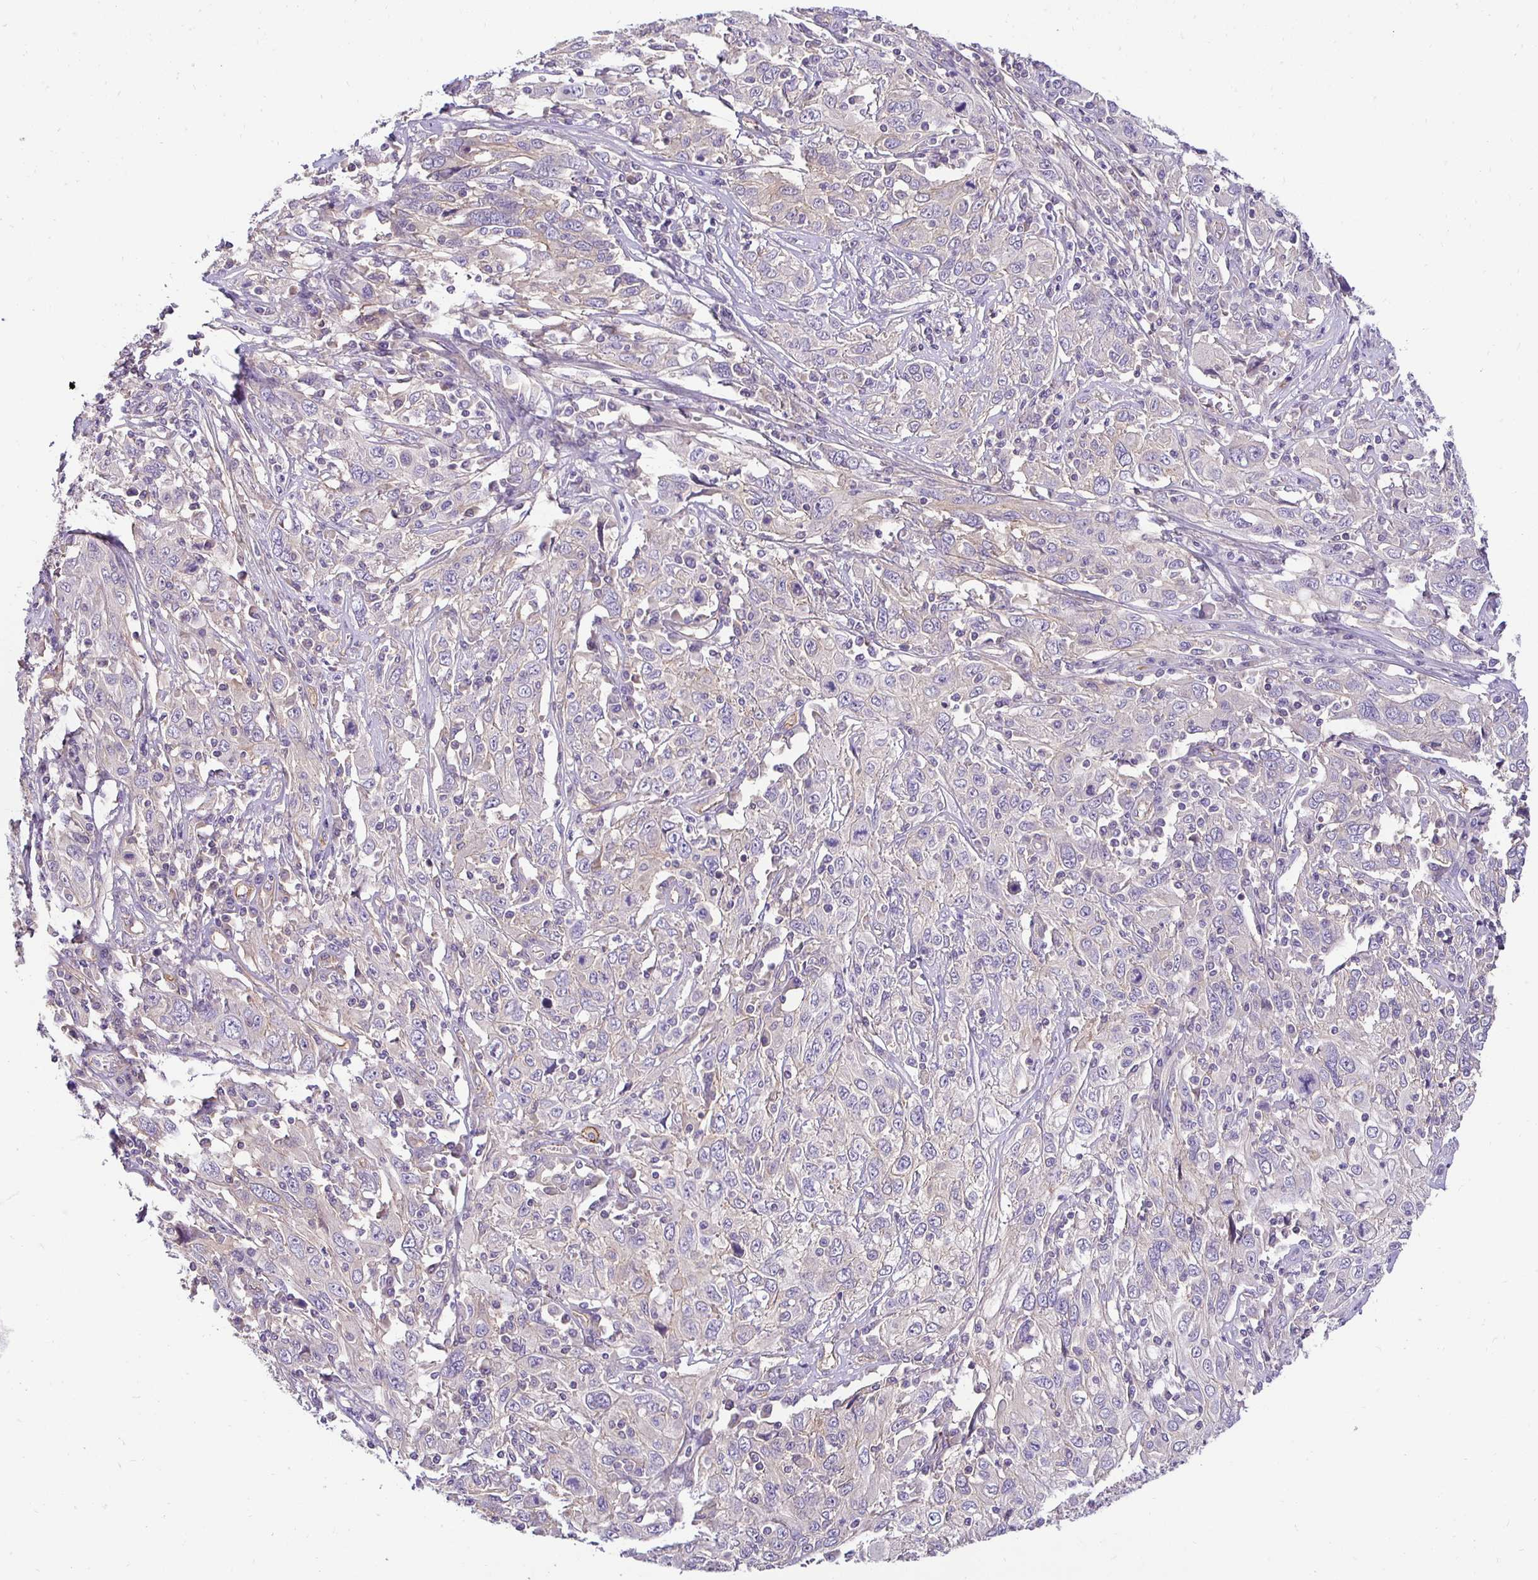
{"staining": {"intensity": "negative", "quantity": "none", "location": "none"}, "tissue": "cervical cancer", "cell_type": "Tumor cells", "image_type": "cancer", "snomed": [{"axis": "morphology", "description": "Squamous cell carcinoma, NOS"}, {"axis": "topography", "description": "Cervix"}], "caption": "An immunohistochemistry histopathology image of squamous cell carcinoma (cervical) is shown. There is no staining in tumor cells of squamous cell carcinoma (cervical). (Stains: DAB immunohistochemistry with hematoxylin counter stain, Microscopy: brightfield microscopy at high magnification).", "gene": "SLC9A1", "patient": {"sex": "female", "age": 46}}